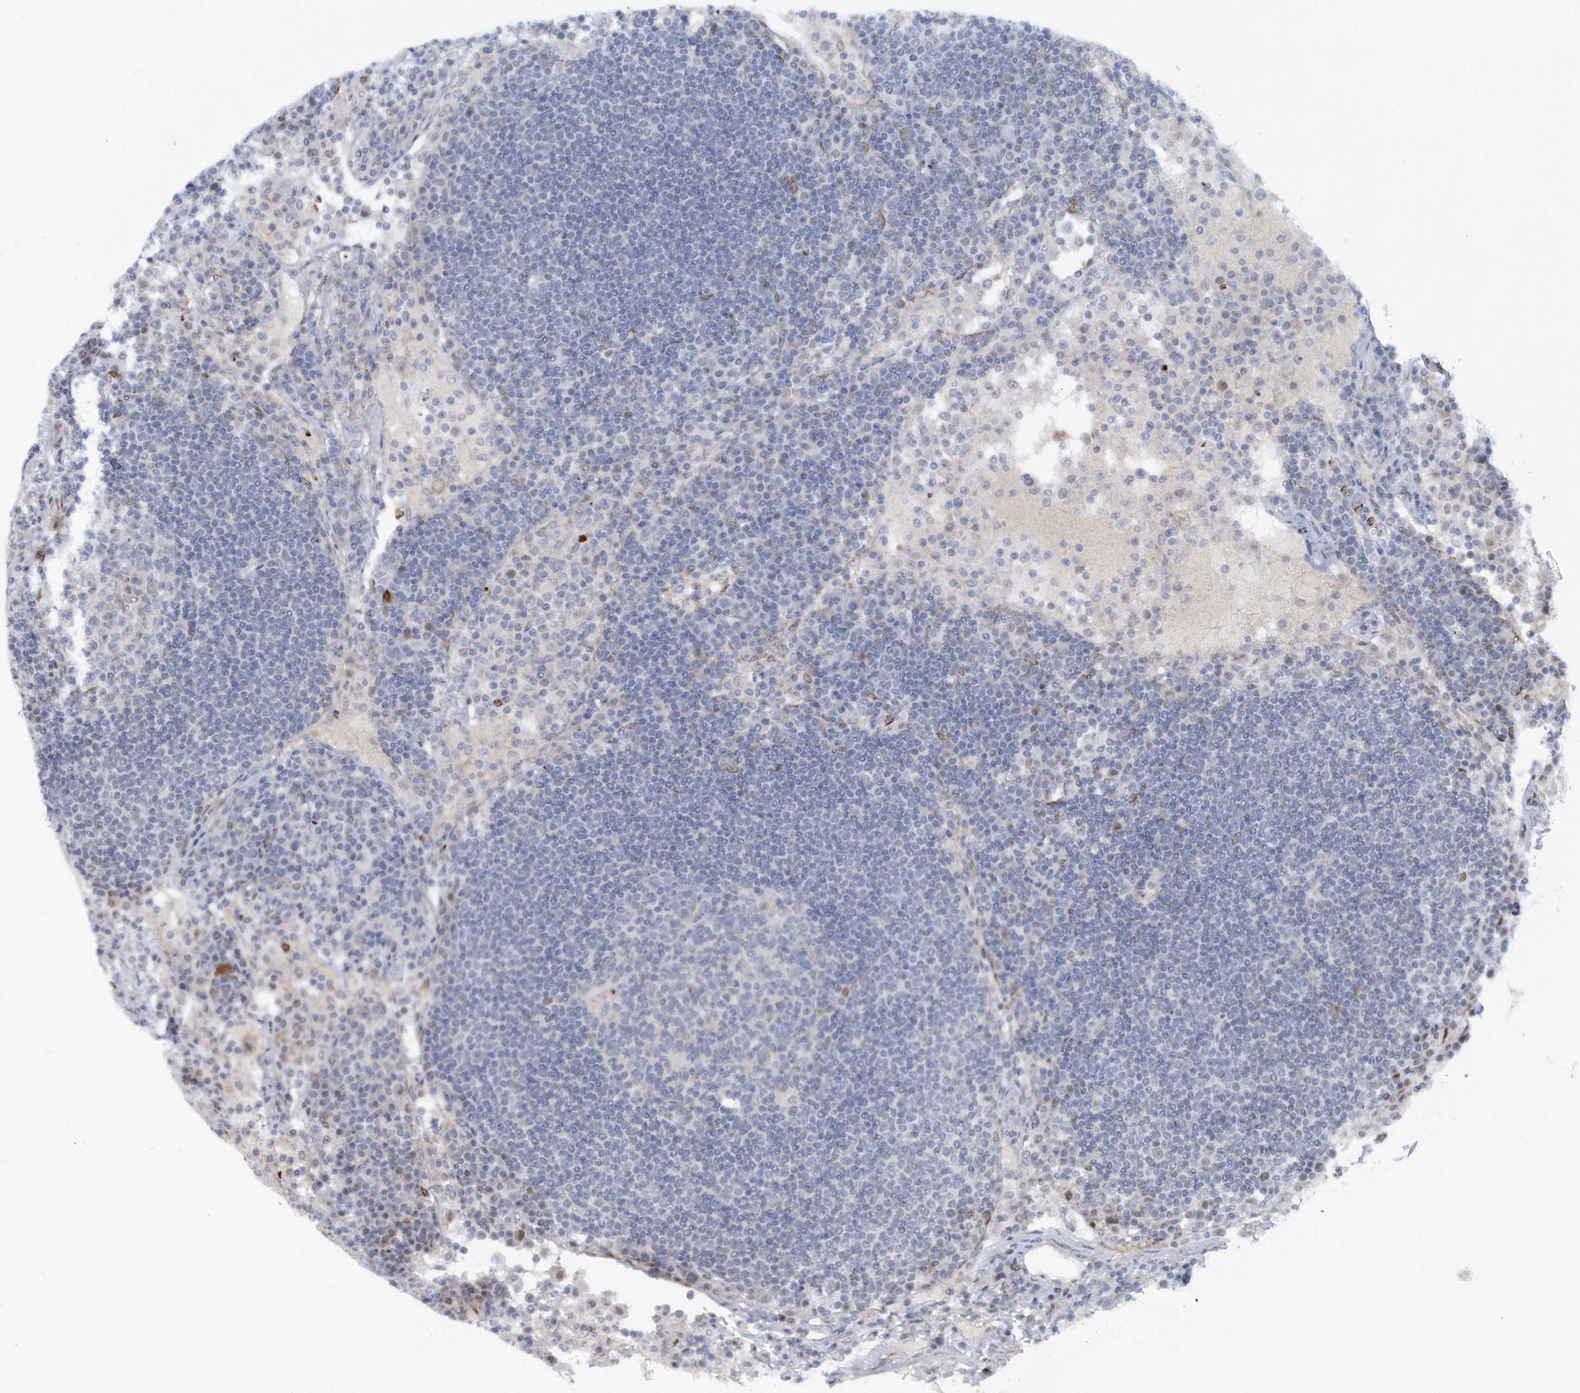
{"staining": {"intensity": "negative", "quantity": "none", "location": "none"}, "tissue": "lymph node", "cell_type": "Germinal center cells", "image_type": "normal", "snomed": [{"axis": "morphology", "description": "Normal tissue, NOS"}, {"axis": "topography", "description": "Lymph node"}], "caption": "A micrograph of human lymph node is negative for staining in germinal center cells. (Brightfield microscopy of DAB immunohistochemistry at high magnification).", "gene": "ASCL4", "patient": {"sex": "female", "age": 53}}